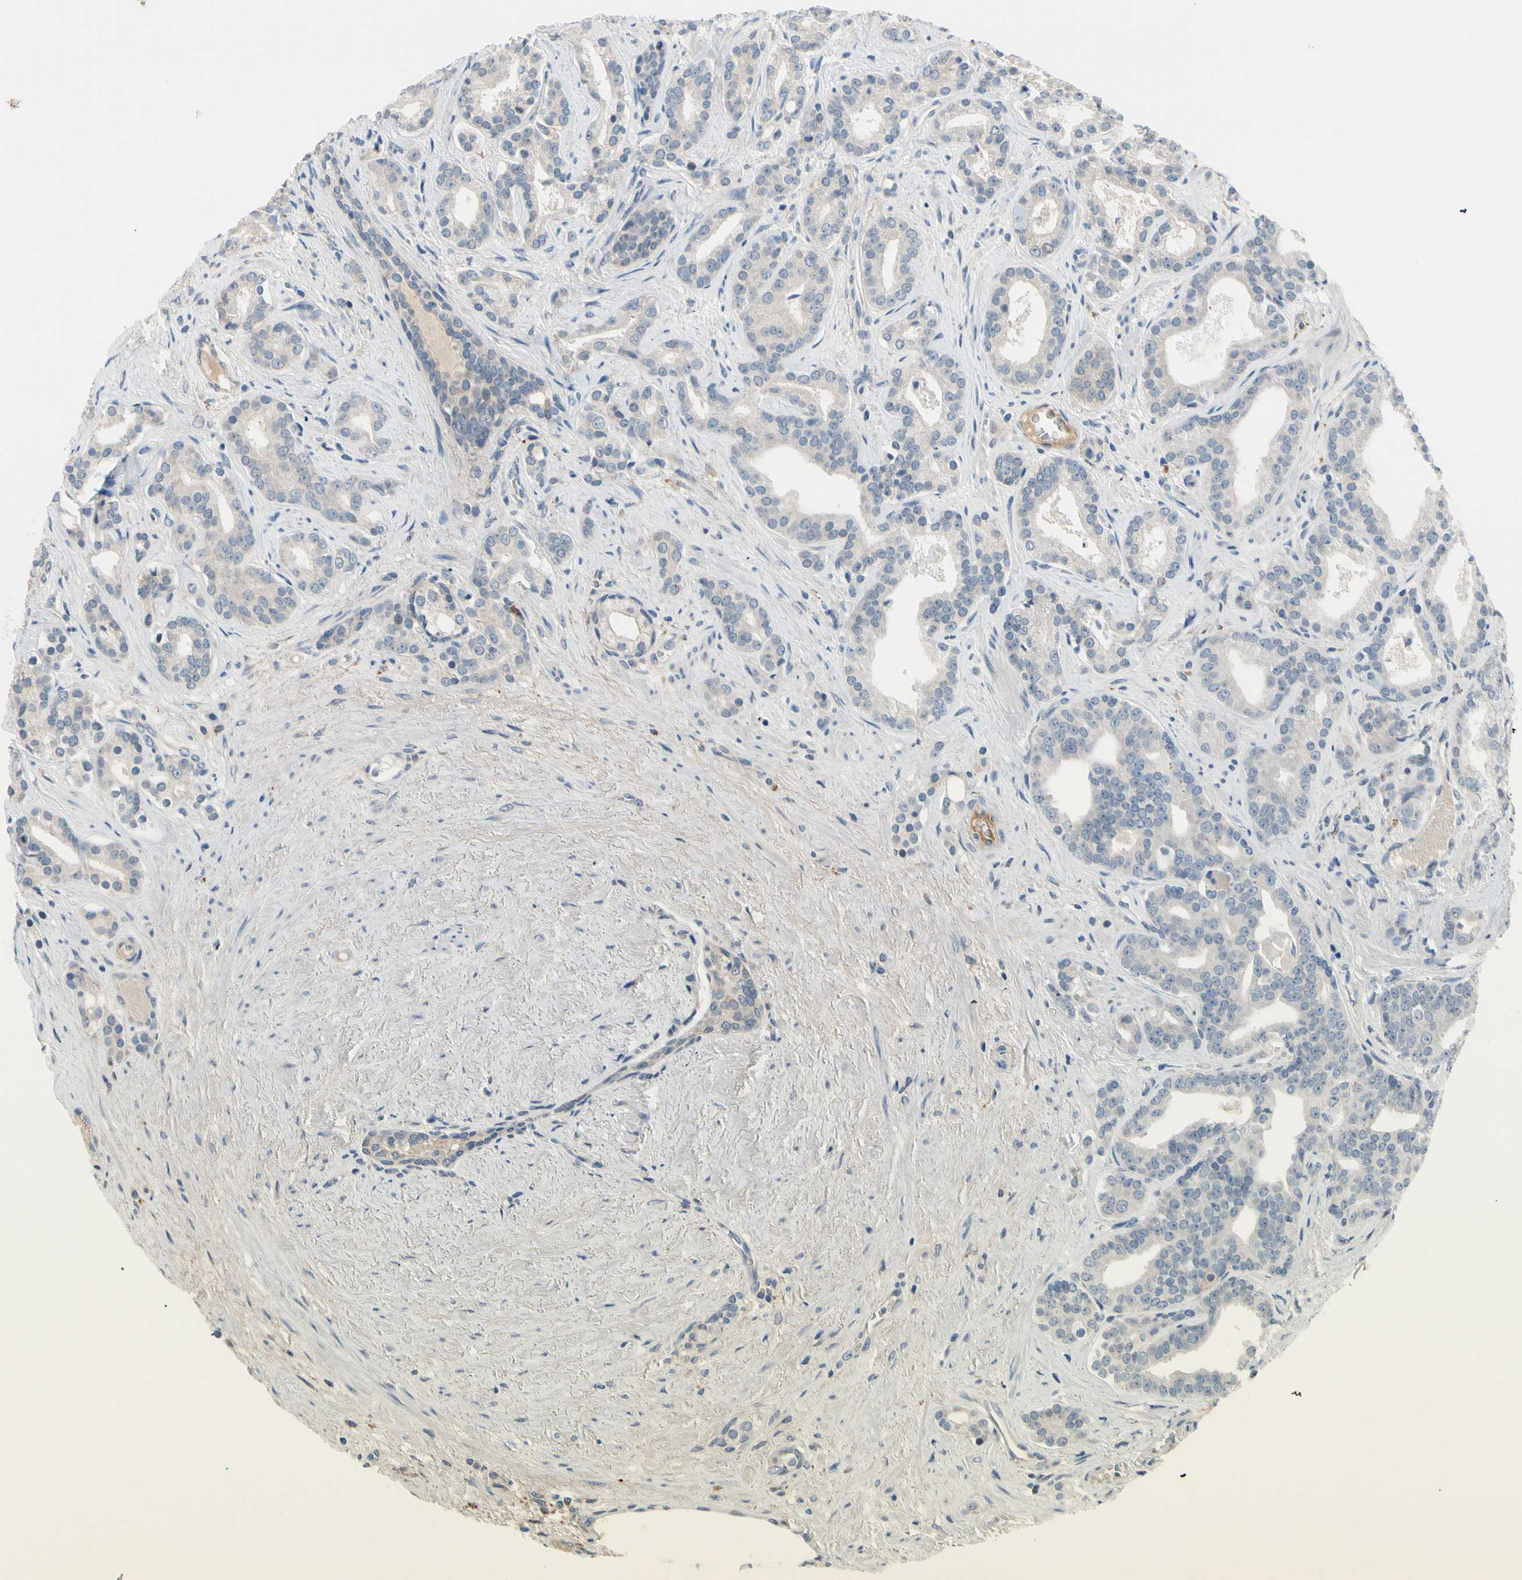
{"staining": {"intensity": "negative", "quantity": "none", "location": "none"}, "tissue": "prostate cancer", "cell_type": "Tumor cells", "image_type": "cancer", "snomed": [{"axis": "morphology", "description": "Adenocarcinoma, Low grade"}, {"axis": "topography", "description": "Prostate"}], "caption": "IHC histopathology image of neoplastic tissue: human prostate adenocarcinoma (low-grade) stained with DAB (3,3'-diaminobenzidine) reveals no significant protein positivity in tumor cells.", "gene": "CNDP1", "patient": {"sex": "male", "age": 63}}